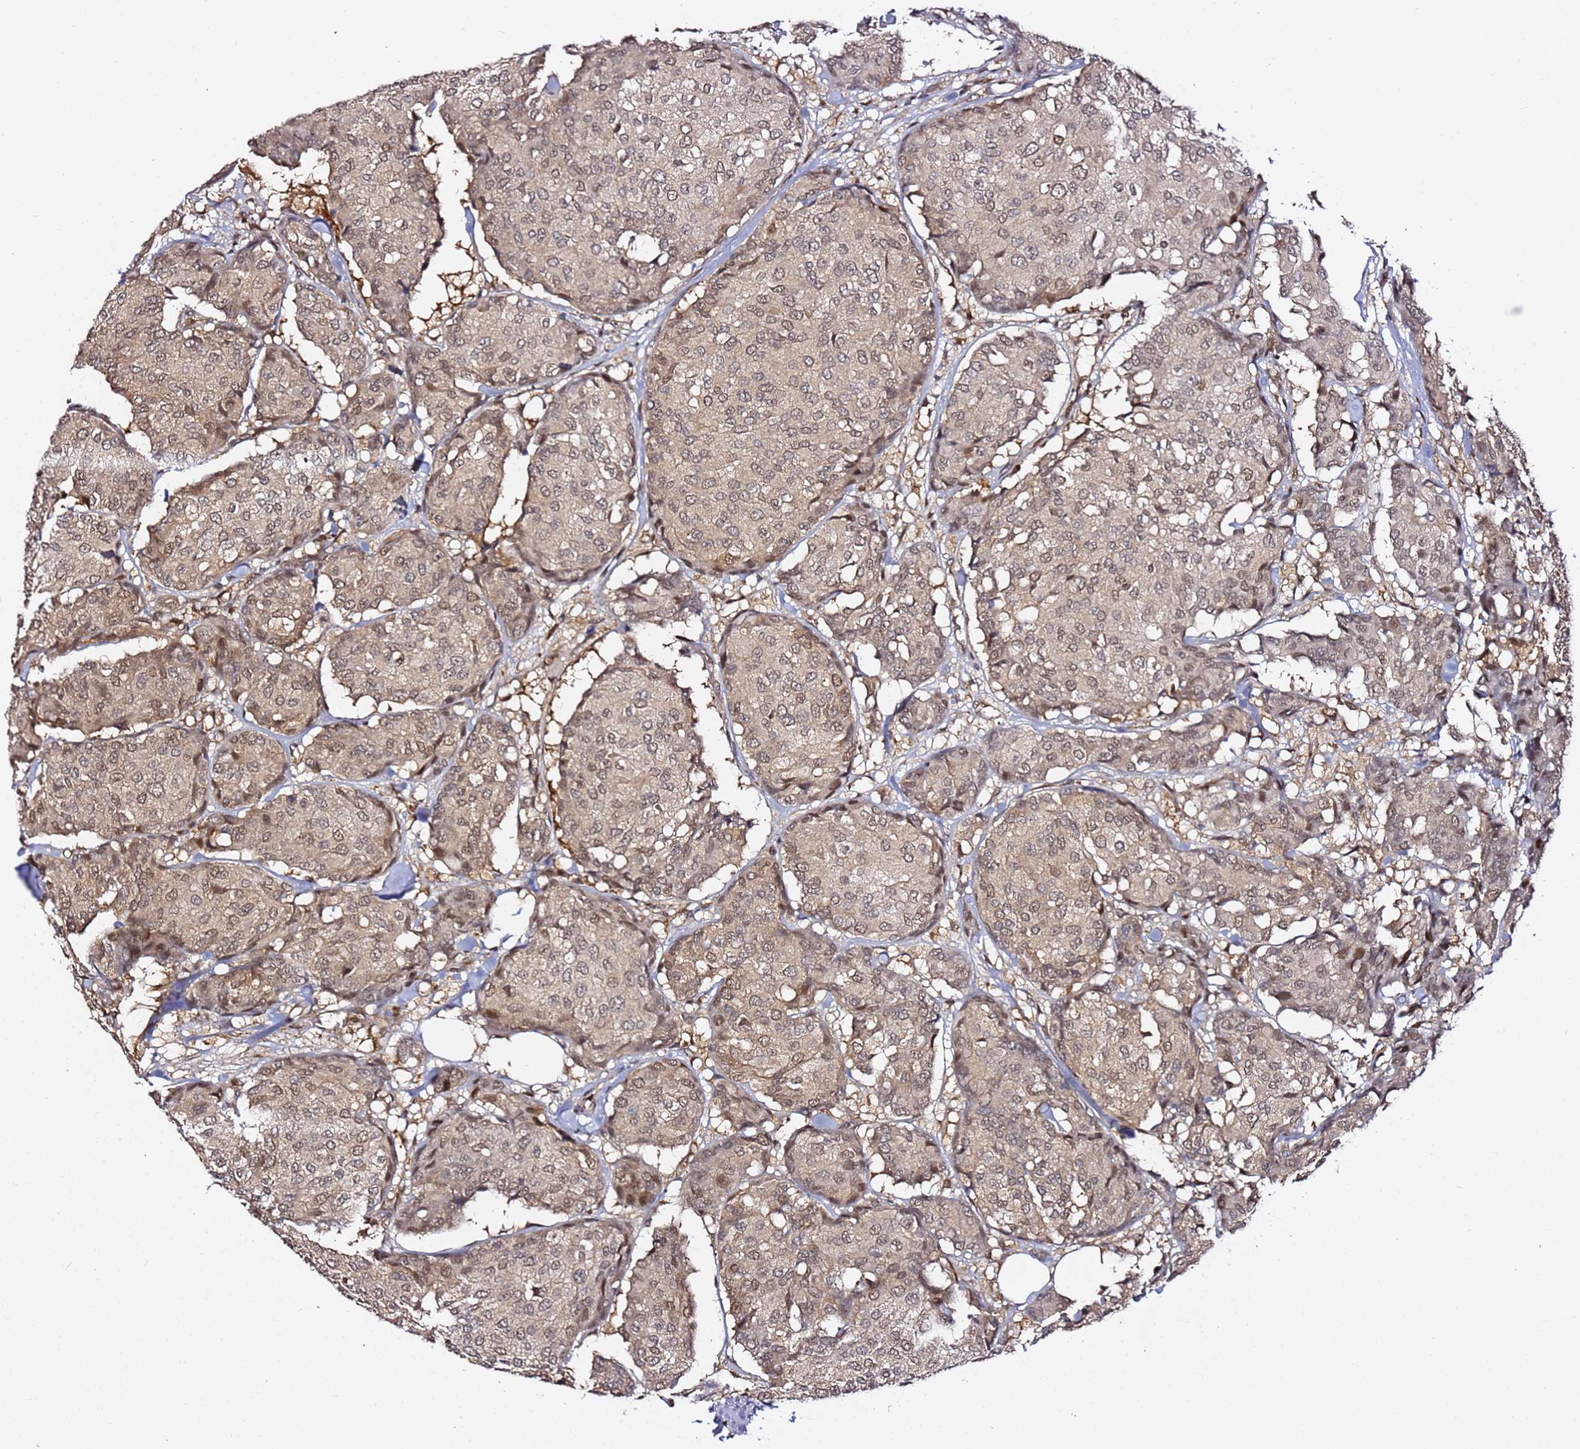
{"staining": {"intensity": "weak", "quantity": "25%-75%", "location": "nuclear"}, "tissue": "breast cancer", "cell_type": "Tumor cells", "image_type": "cancer", "snomed": [{"axis": "morphology", "description": "Duct carcinoma"}, {"axis": "topography", "description": "Breast"}], "caption": "The image shows immunohistochemical staining of breast infiltrating ductal carcinoma. There is weak nuclear positivity is appreciated in approximately 25%-75% of tumor cells.", "gene": "RGS18", "patient": {"sex": "female", "age": 75}}